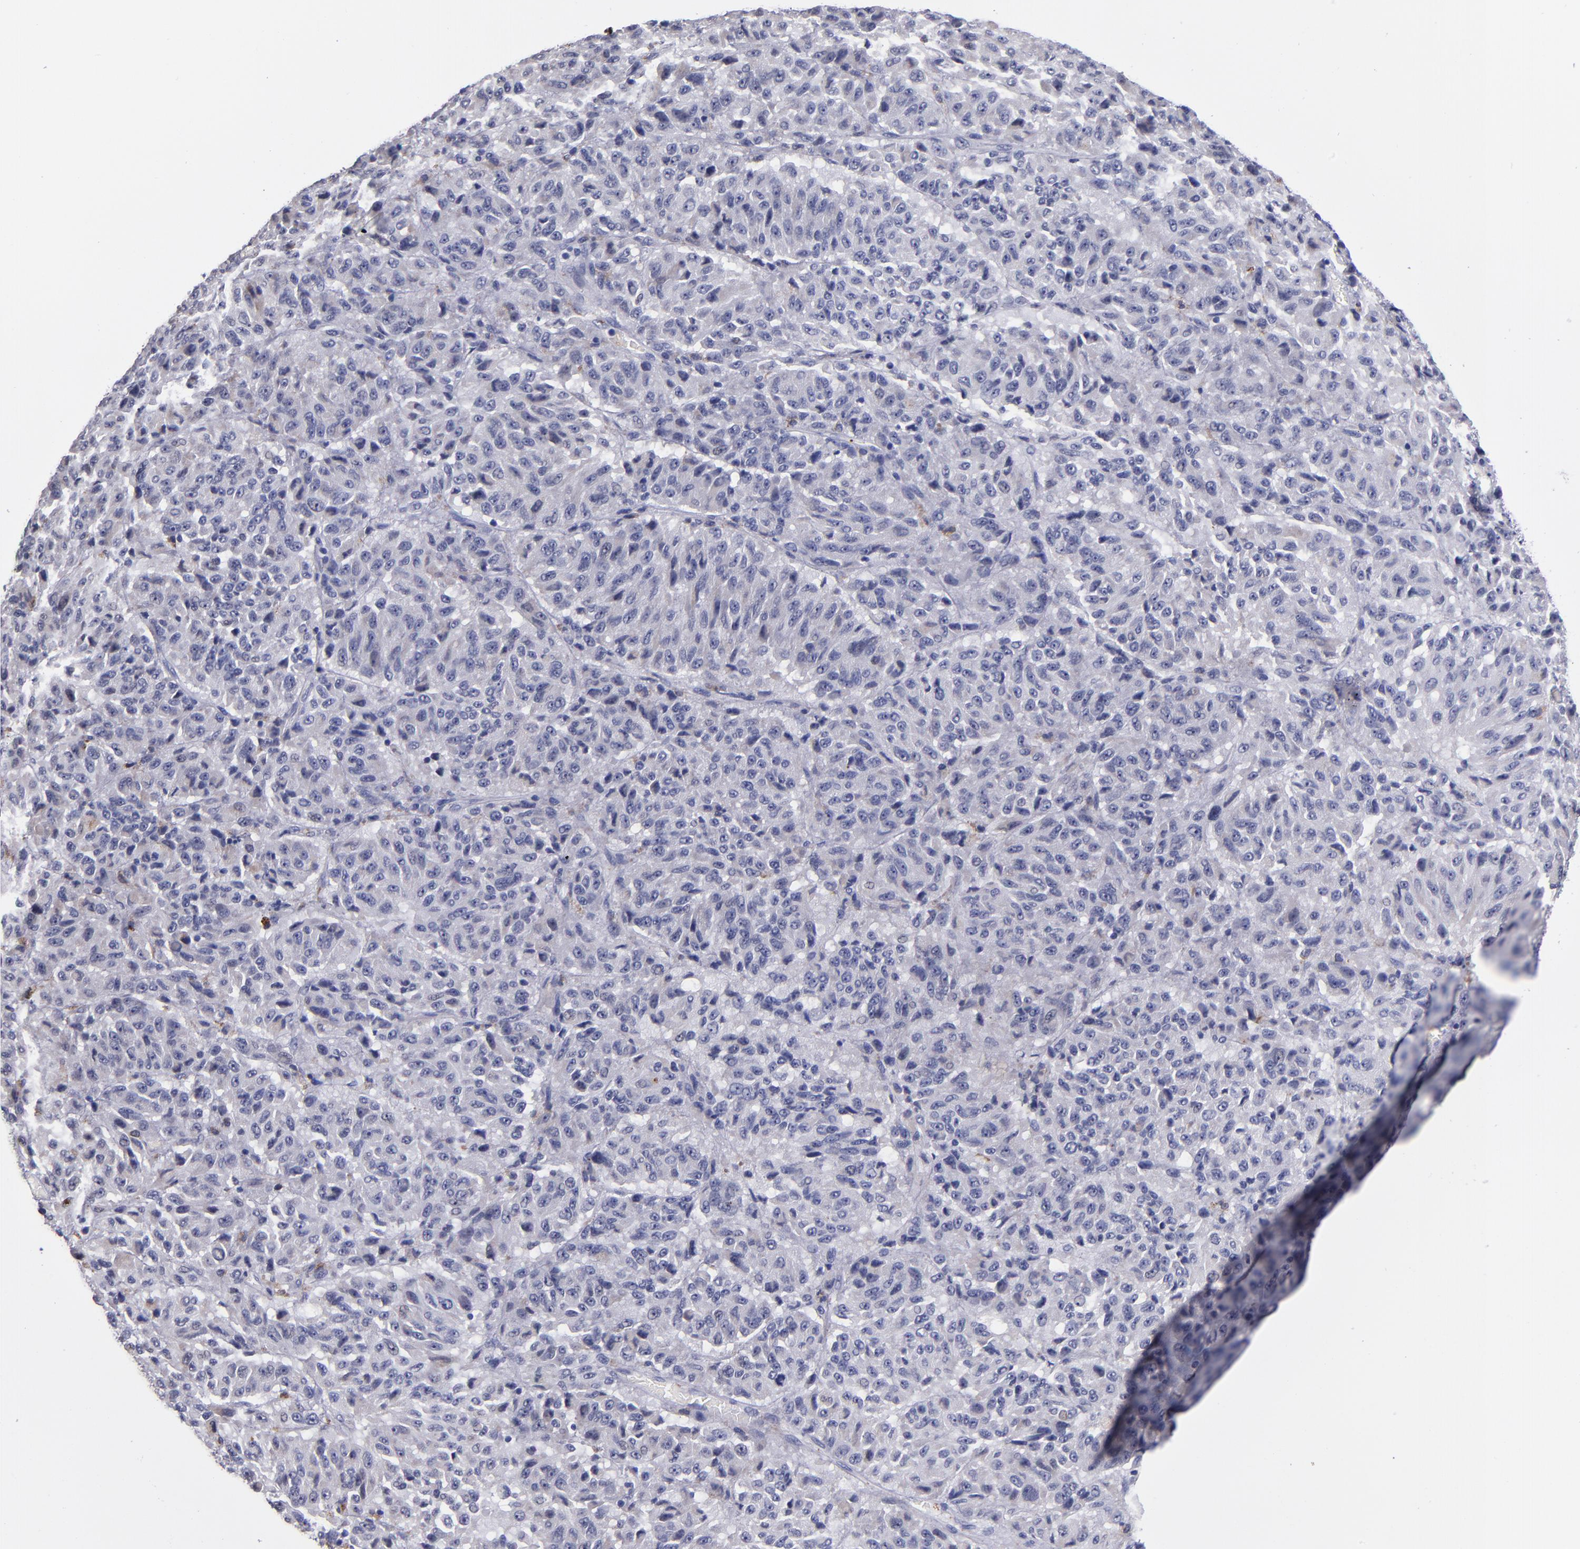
{"staining": {"intensity": "negative", "quantity": "none", "location": "none"}, "tissue": "melanoma", "cell_type": "Tumor cells", "image_type": "cancer", "snomed": [{"axis": "morphology", "description": "Malignant melanoma, Metastatic site"}, {"axis": "topography", "description": "Lung"}], "caption": "A high-resolution histopathology image shows IHC staining of melanoma, which exhibits no significant positivity in tumor cells.", "gene": "SELP", "patient": {"sex": "male", "age": 64}}